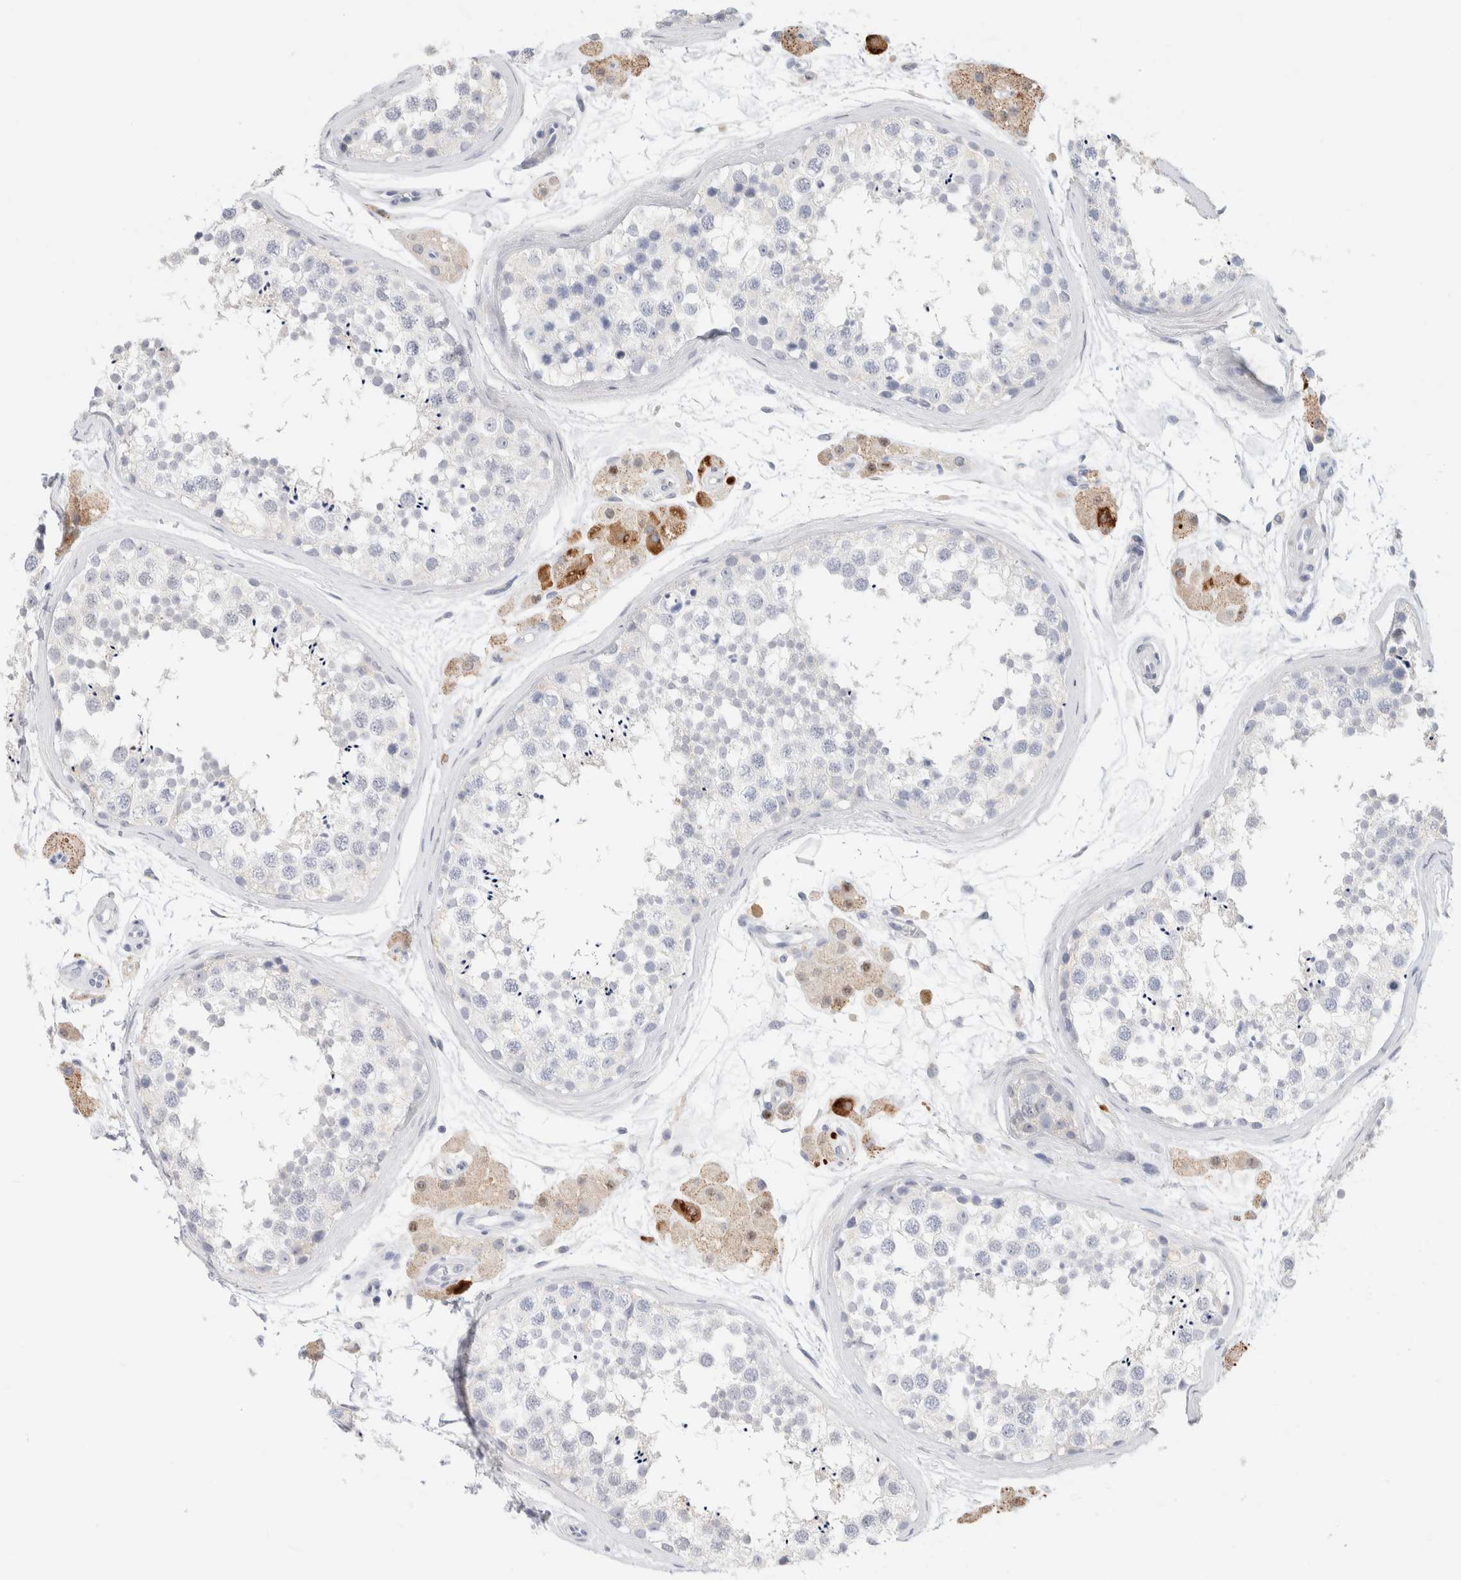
{"staining": {"intensity": "negative", "quantity": "none", "location": "none"}, "tissue": "testis", "cell_type": "Cells in seminiferous ducts", "image_type": "normal", "snomed": [{"axis": "morphology", "description": "Normal tissue, NOS"}, {"axis": "topography", "description": "Testis"}], "caption": "Immunohistochemistry (IHC) image of benign human testis stained for a protein (brown), which reveals no expression in cells in seminiferous ducts. The staining was performed using DAB to visualize the protein expression in brown, while the nuclei were stained in blue with hematoxylin (Magnification: 20x).", "gene": "GADD45G", "patient": {"sex": "male", "age": 56}}